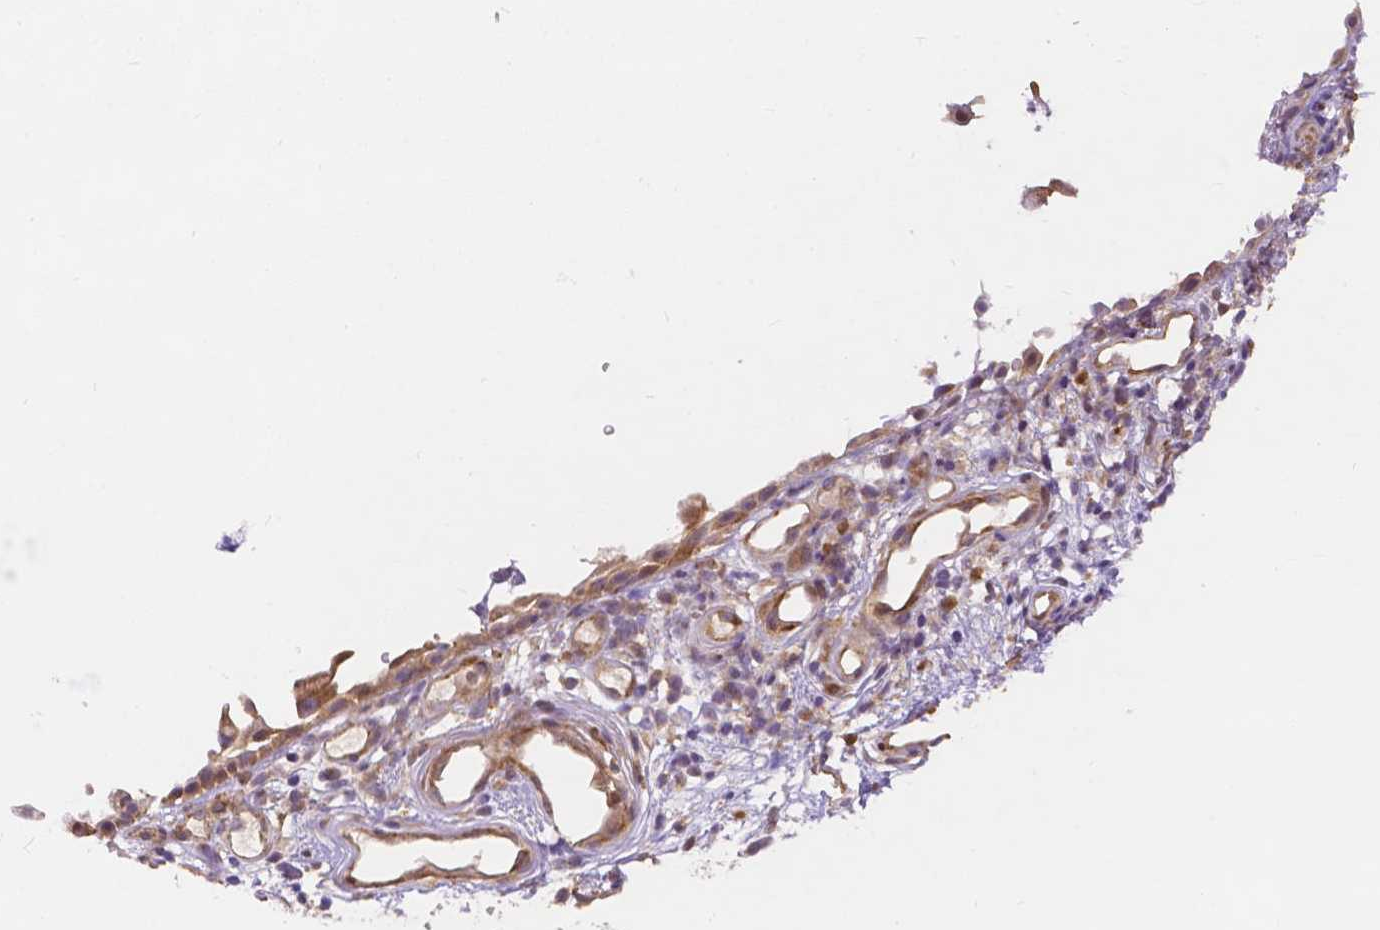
{"staining": {"intensity": "weak", "quantity": ">75%", "location": "cytoplasmic/membranous"}, "tissue": "nasopharynx", "cell_type": "Respiratory epithelial cells", "image_type": "normal", "snomed": [{"axis": "morphology", "description": "Normal tissue, NOS"}, {"axis": "morphology", "description": "Inflammation, NOS"}, {"axis": "topography", "description": "Nasopharynx"}], "caption": "DAB immunohistochemical staining of normal nasopharynx reveals weak cytoplasmic/membranous protein expression in approximately >75% of respiratory epithelial cells.", "gene": "ZNRD2", "patient": {"sex": "male", "age": 54}}